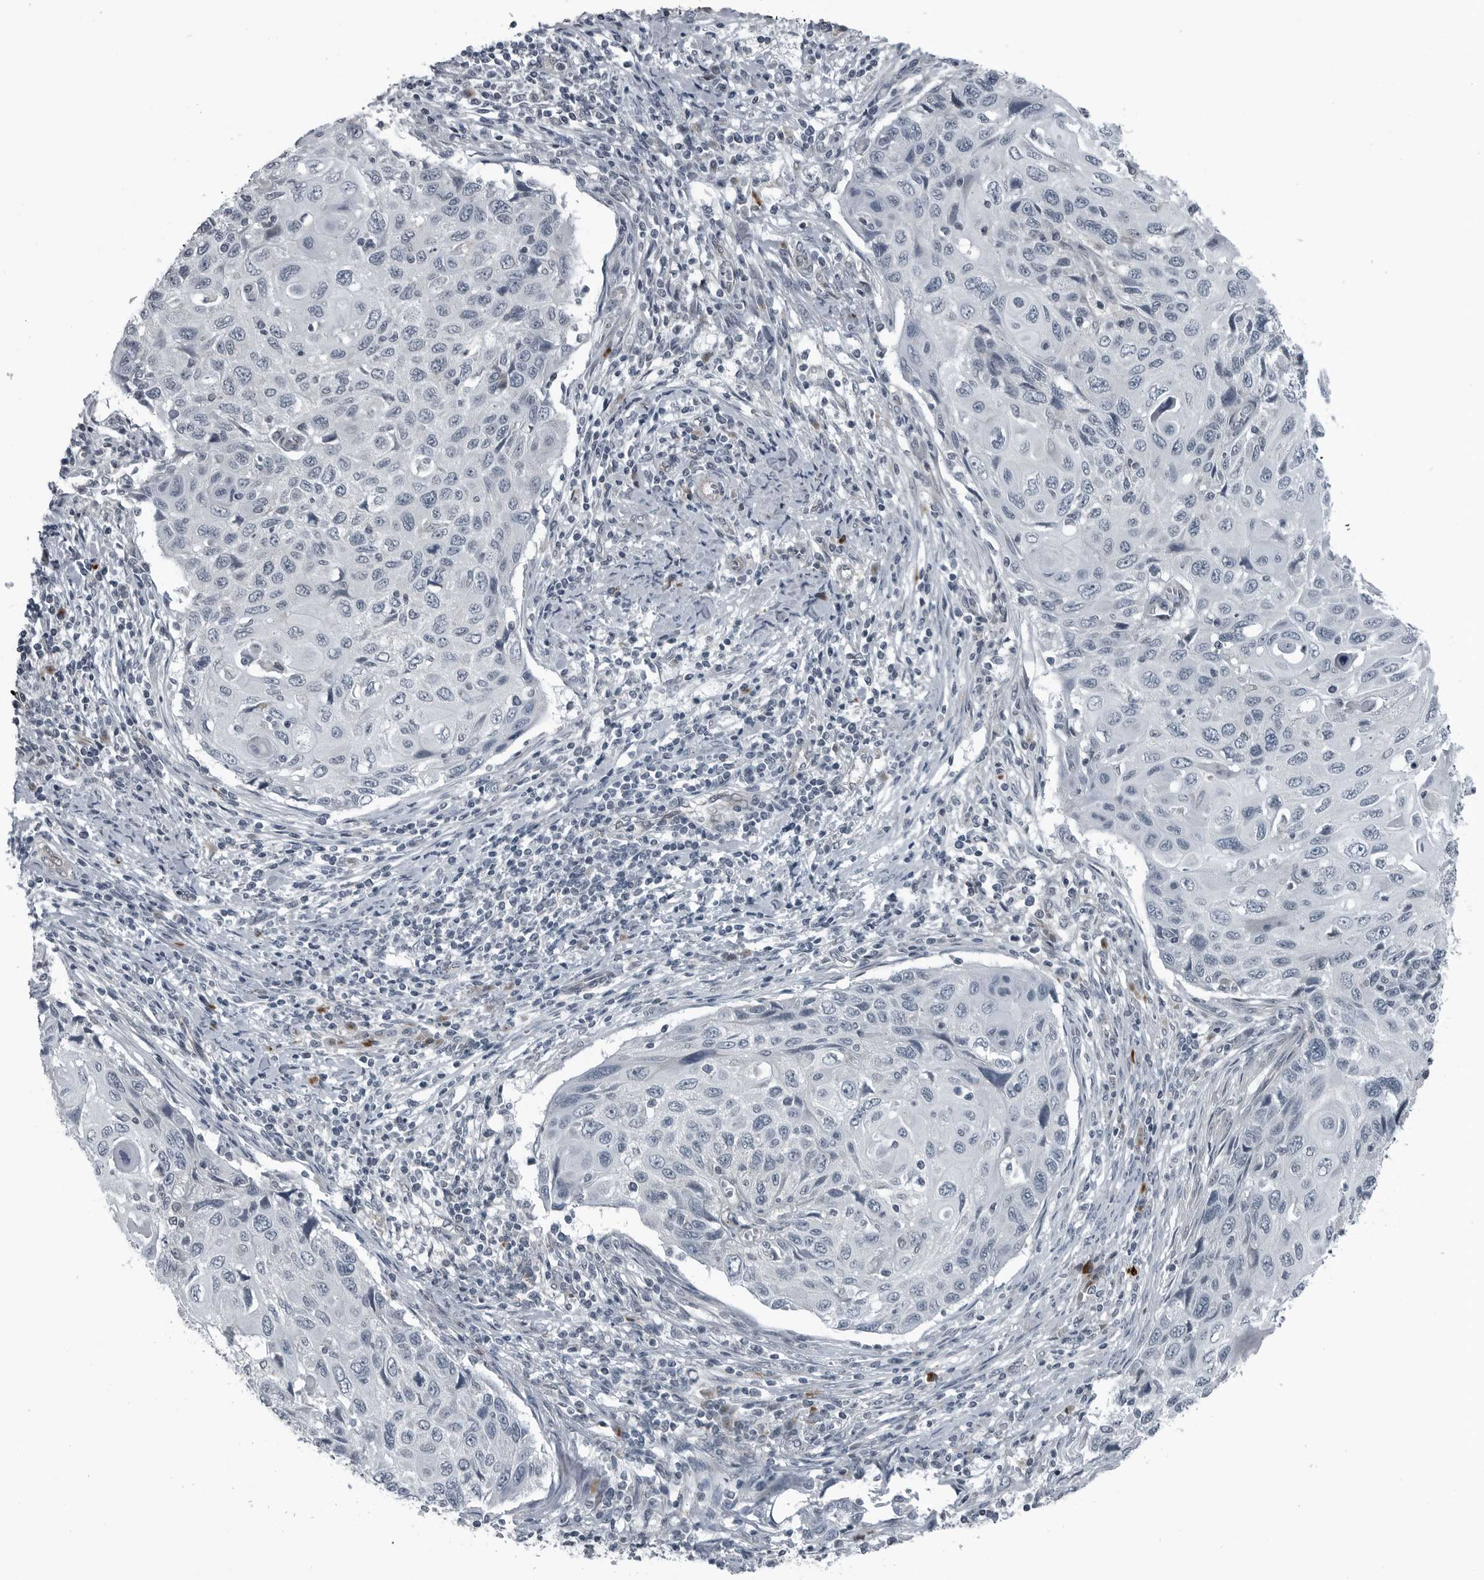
{"staining": {"intensity": "negative", "quantity": "none", "location": "none"}, "tissue": "cervical cancer", "cell_type": "Tumor cells", "image_type": "cancer", "snomed": [{"axis": "morphology", "description": "Squamous cell carcinoma, NOS"}, {"axis": "topography", "description": "Cervix"}], "caption": "A micrograph of human squamous cell carcinoma (cervical) is negative for staining in tumor cells.", "gene": "GAK", "patient": {"sex": "female", "age": 70}}